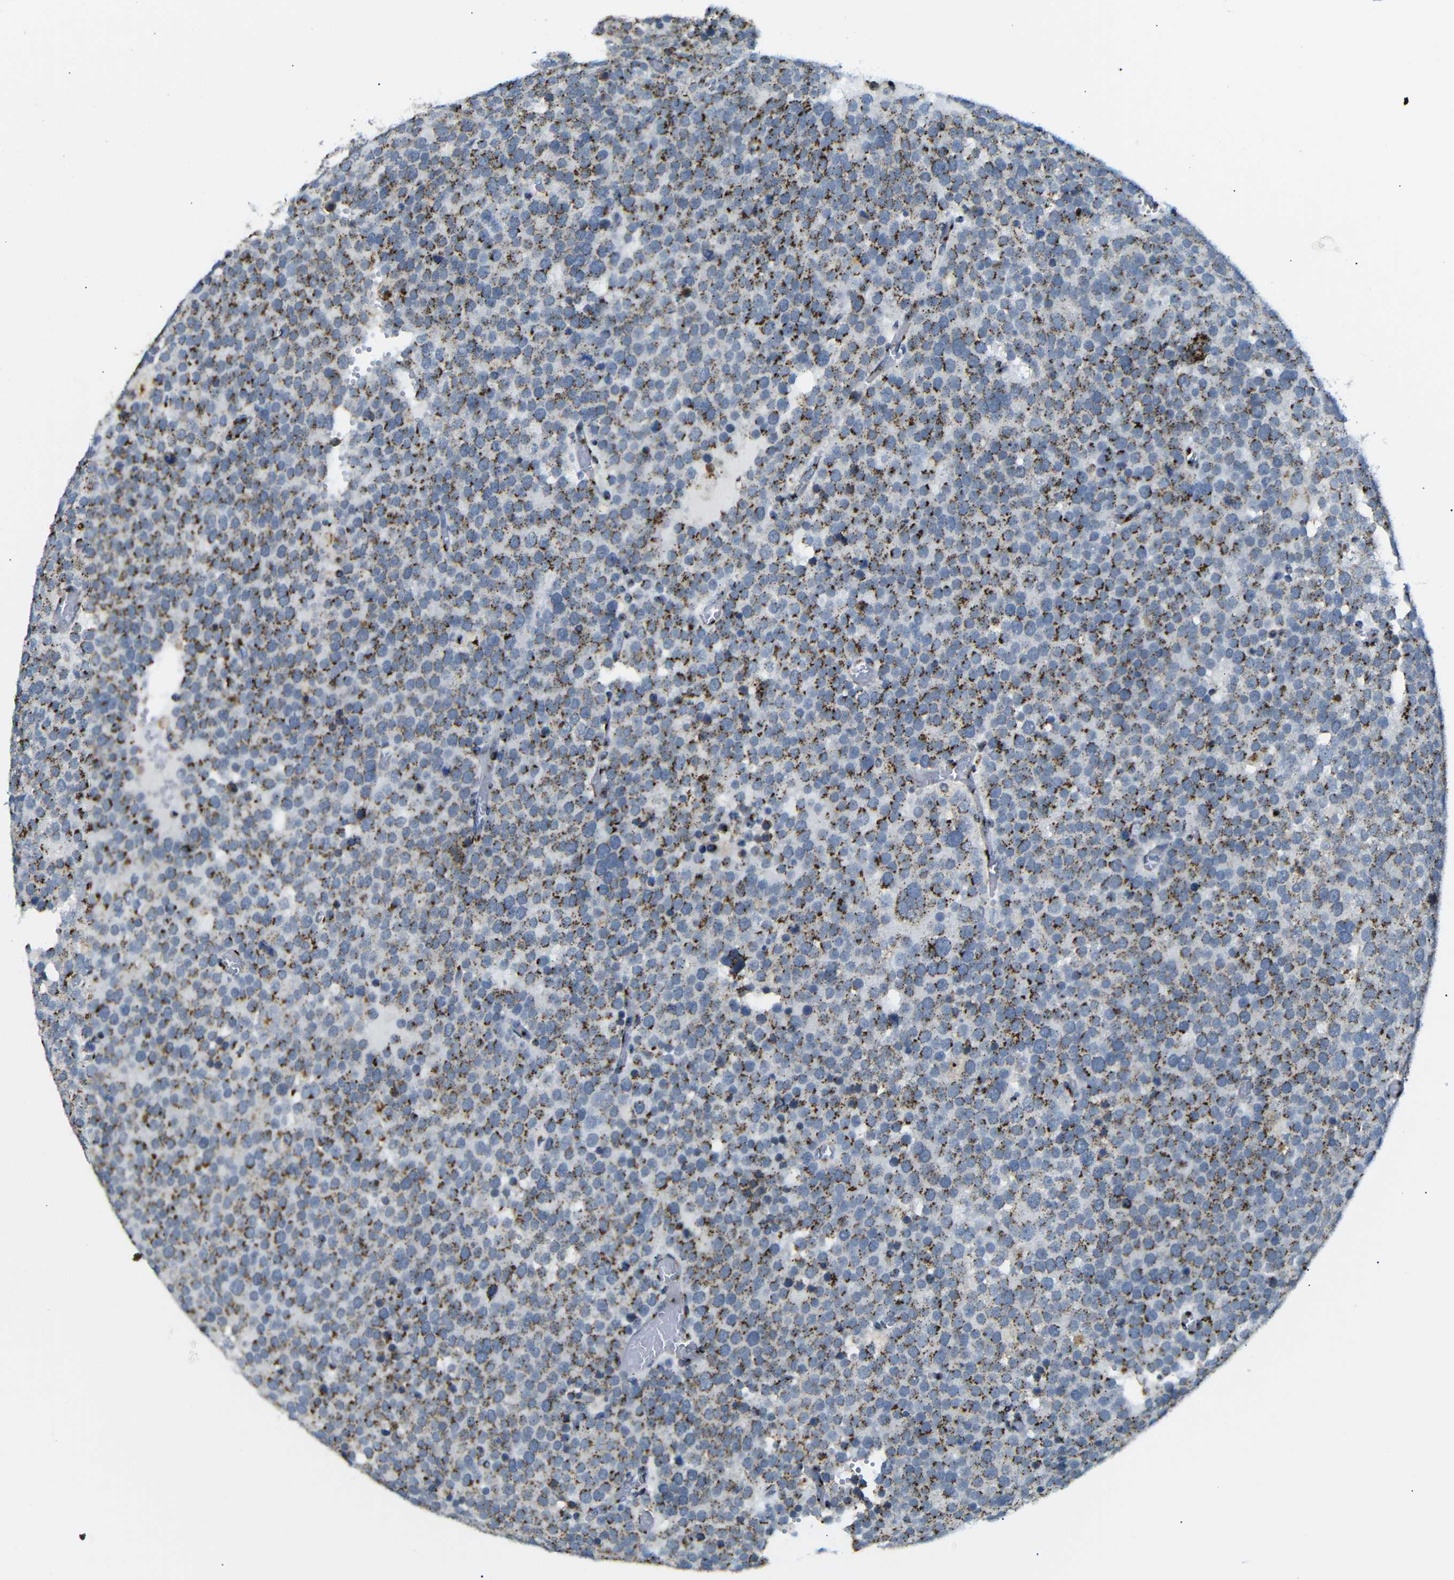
{"staining": {"intensity": "moderate", "quantity": ">75%", "location": "cytoplasmic/membranous"}, "tissue": "testis cancer", "cell_type": "Tumor cells", "image_type": "cancer", "snomed": [{"axis": "morphology", "description": "Normal tissue, NOS"}, {"axis": "morphology", "description": "Seminoma, NOS"}, {"axis": "topography", "description": "Testis"}], "caption": "Immunohistochemical staining of testis seminoma exhibits medium levels of moderate cytoplasmic/membranous staining in about >75% of tumor cells.", "gene": "TGOLN2", "patient": {"sex": "male", "age": 71}}